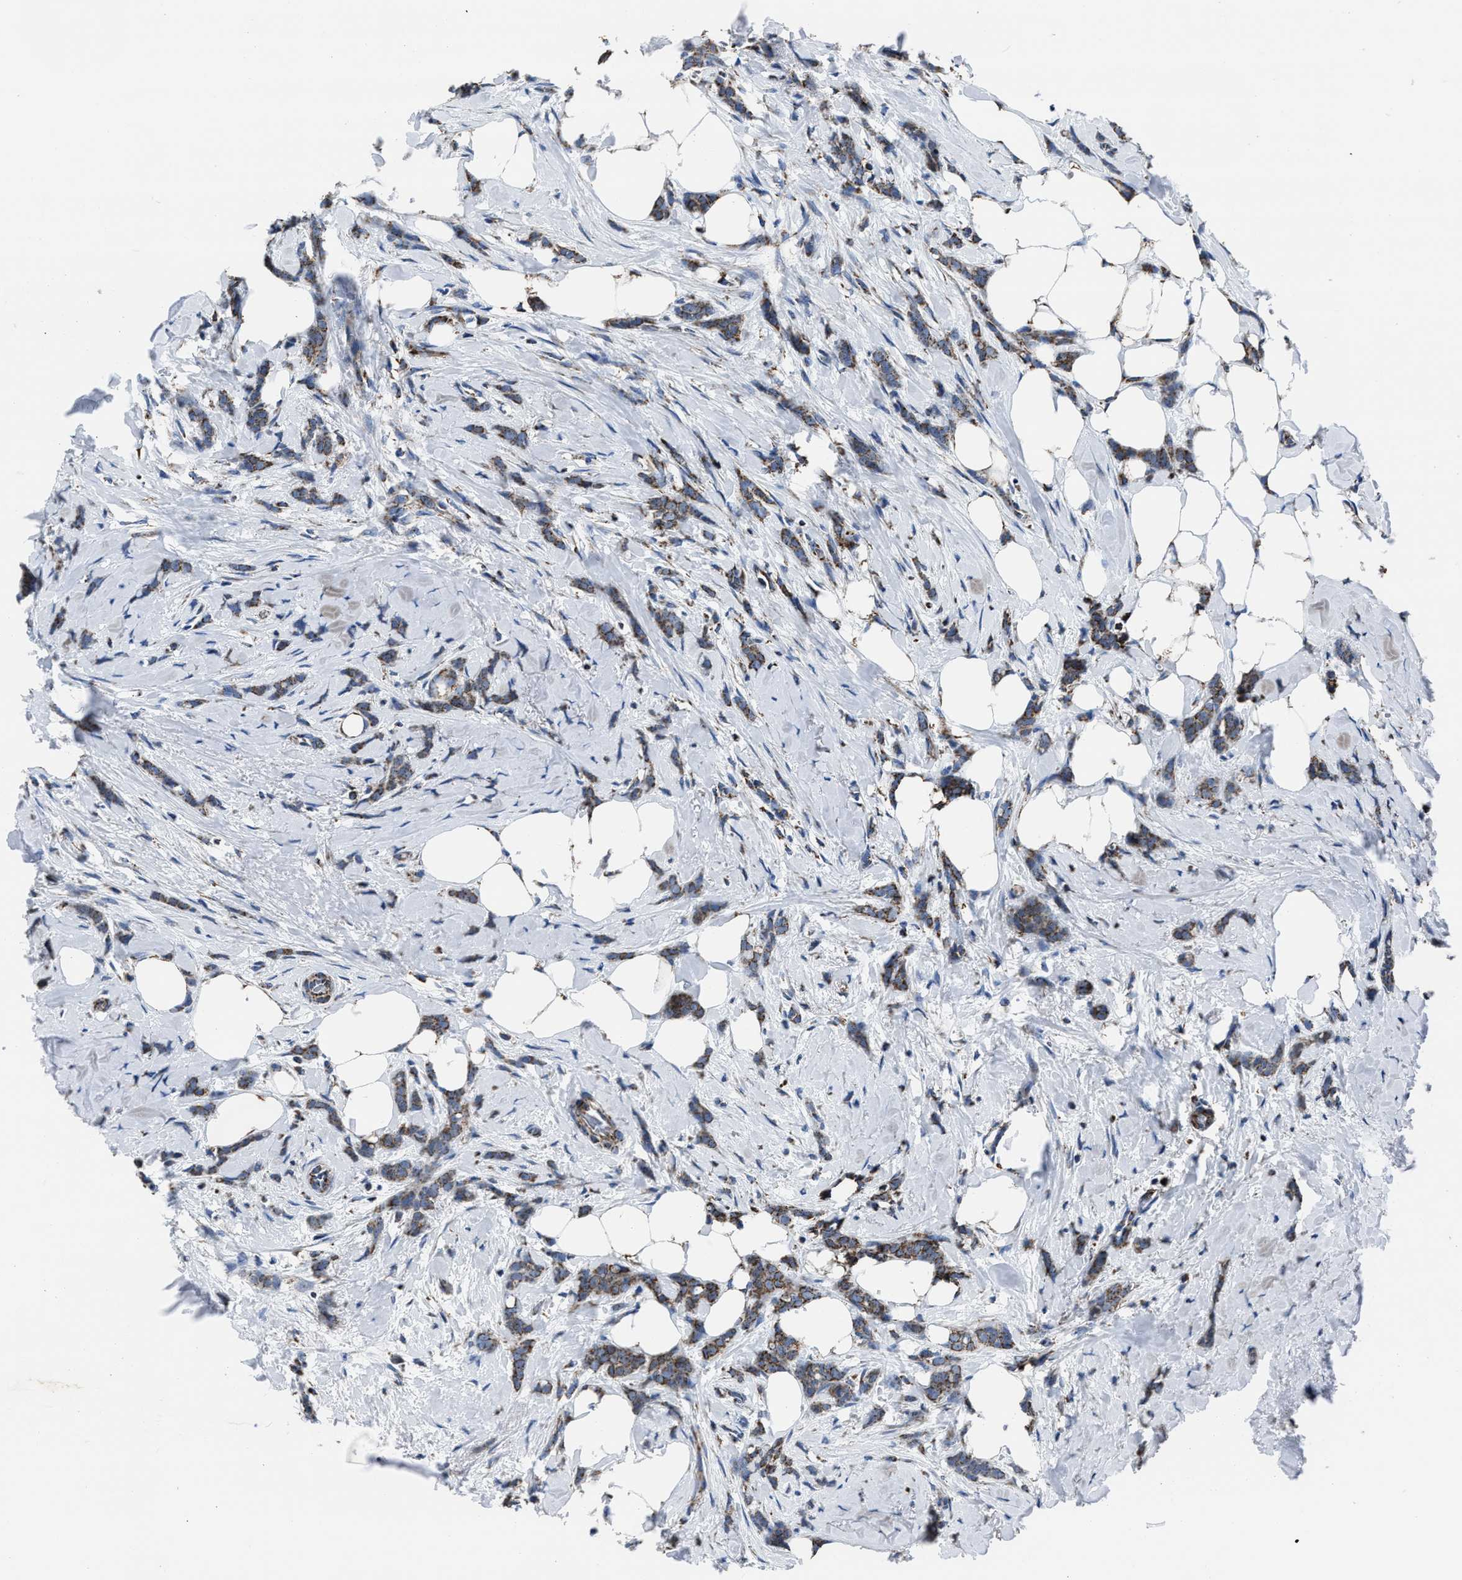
{"staining": {"intensity": "moderate", "quantity": ">75%", "location": "cytoplasmic/membranous"}, "tissue": "breast cancer", "cell_type": "Tumor cells", "image_type": "cancer", "snomed": [{"axis": "morphology", "description": "Lobular carcinoma, in situ"}, {"axis": "morphology", "description": "Lobular carcinoma"}, {"axis": "topography", "description": "Breast"}], "caption": "Approximately >75% of tumor cells in lobular carcinoma (breast) reveal moderate cytoplasmic/membranous protein positivity as visualized by brown immunohistochemical staining.", "gene": "NSD3", "patient": {"sex": "female", "age": 41}}